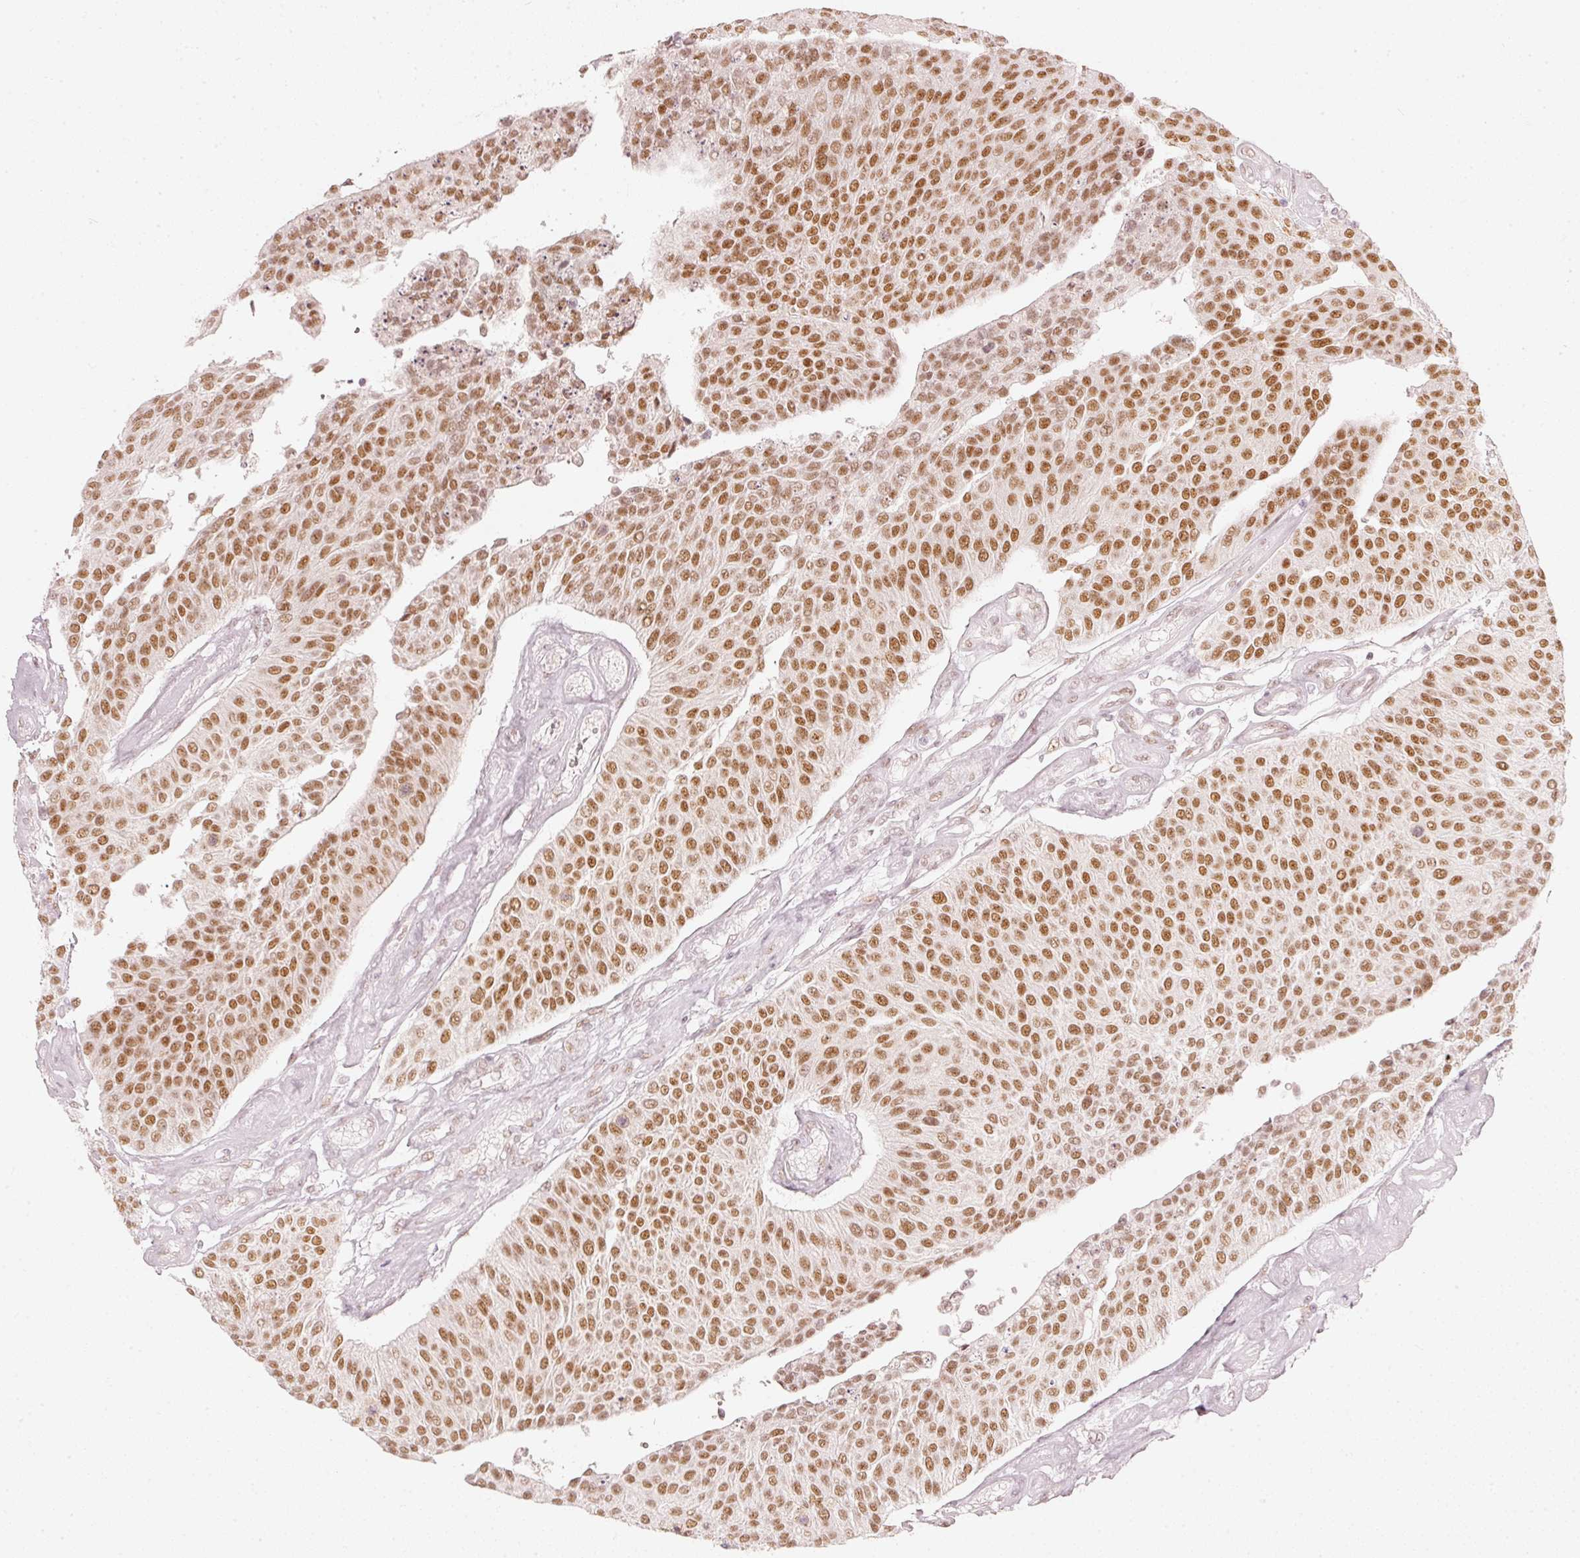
{"staining": {"intensity": "moderate", "quantity": ">75%", "location": "nuclear"}, "tissue": "urothelial cancer", "cell_type": "Tumor cells", "image_type": "cancer", "snomed": [{"axis": "morphology", "description": "Urothelial carcinoma, NOS"}, {"axis": "topography", "description": "Urinary bladder"}], "caption": "Urothelial cancer stained with DAB immunohistochemistry demonstrates medium levels of moderate nuclear expression in approximately >75% of tumor cells. The staining is performed using DAB (3,3'-diaminobenzidine) brown chromogen to label protein expression. The nuclei are counter-stained blue using hematoxylin.", "gene": "PPP1R10", "patient": {"sex": "male", "age": 55}}